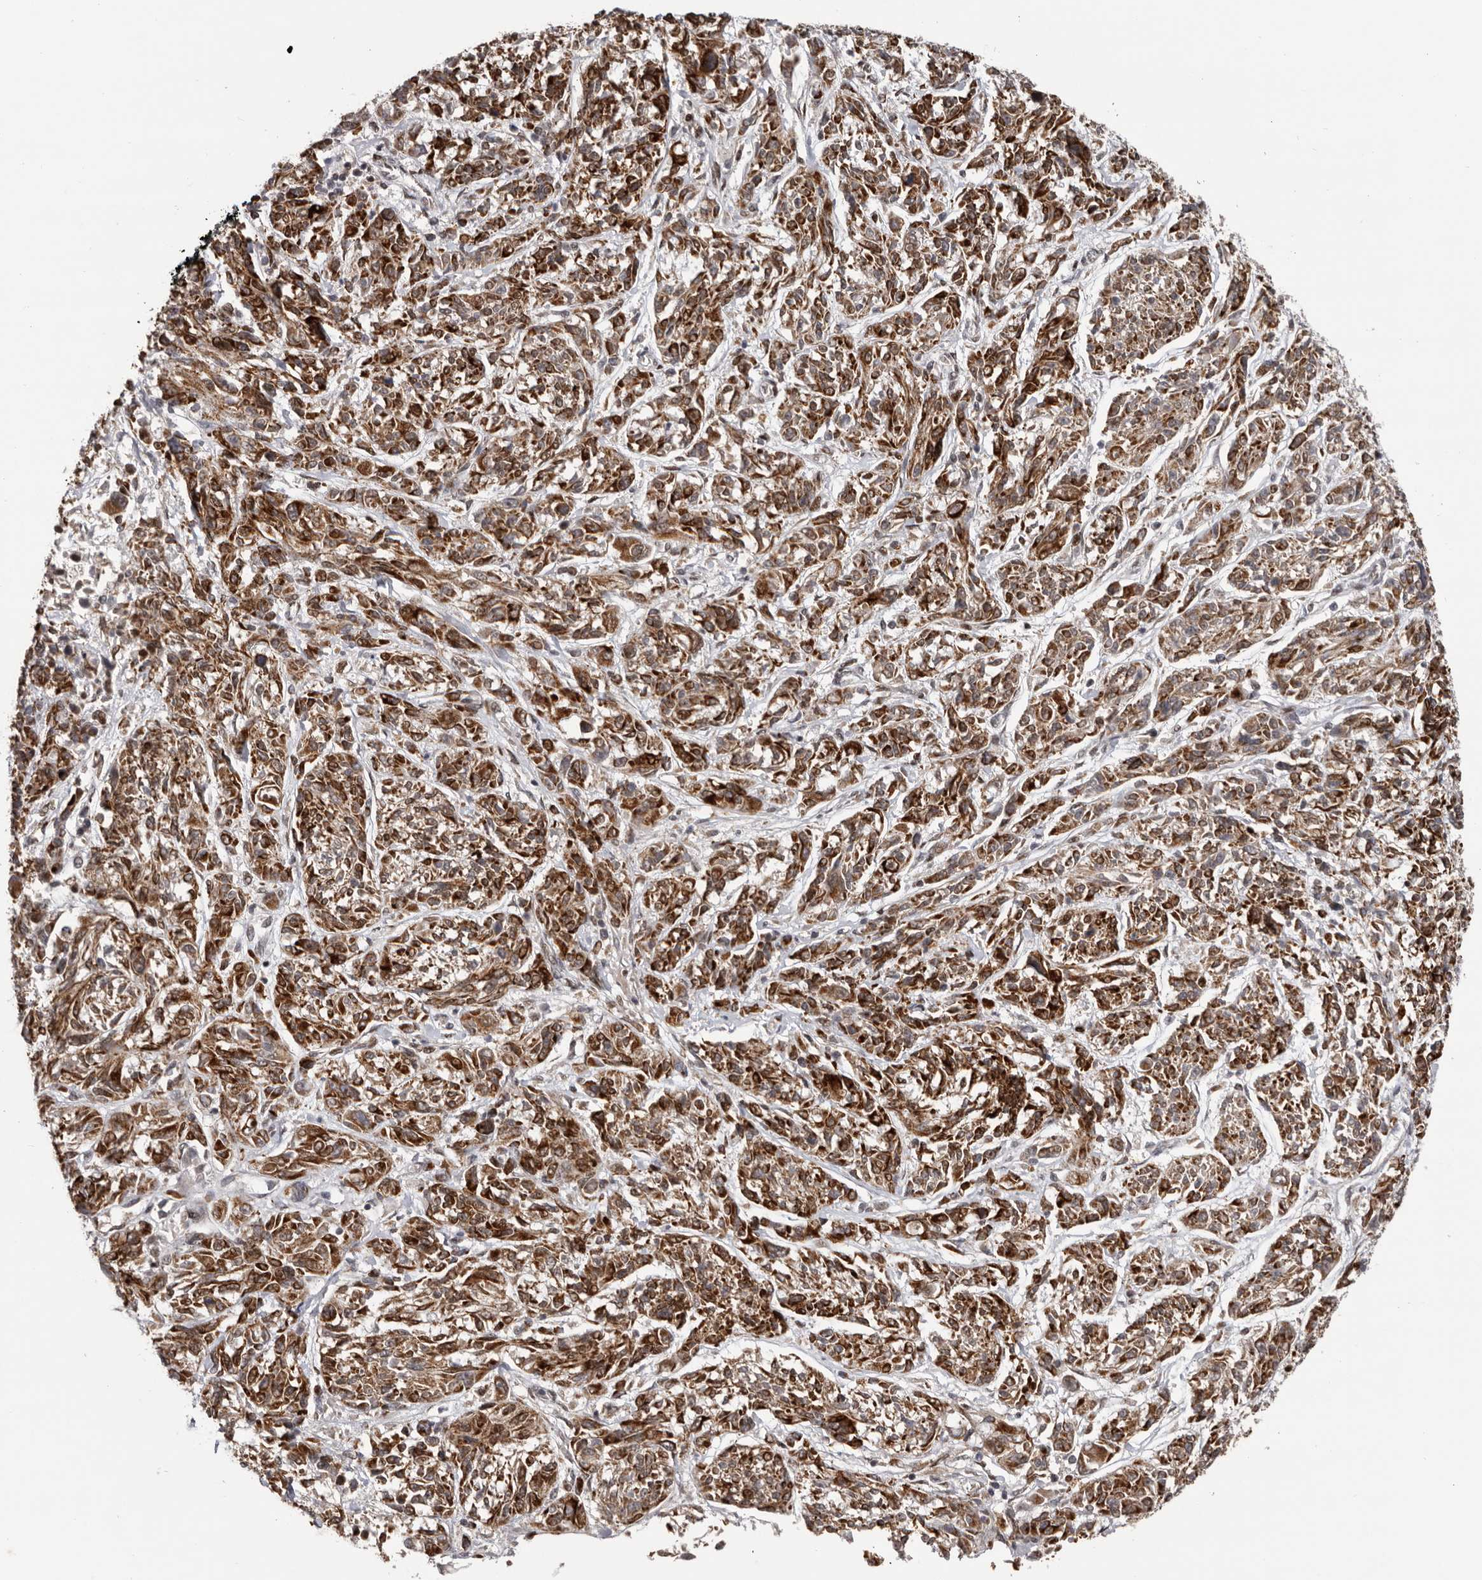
{"staining": {"intensity": "moderate", "quantity": ">75%", "location": "cytoplasmic/membranous"}, "tissue": "melanoma", "cell_type": "Tumor cells", "image_type": "cancer", "snomed": [{"axis": "morphology", "description": "Malignant melanoma, NOS"}, {"axis": "topography", "description": "Skin"}], "caption": "Immunohistochemical staining of malignant melanoma reveals moderate cytoplasmic/membranous protein positivity in about >75% of tumor cells.", "gene": "C17orf99", "patient": {"sex": "male", "age": 53}}